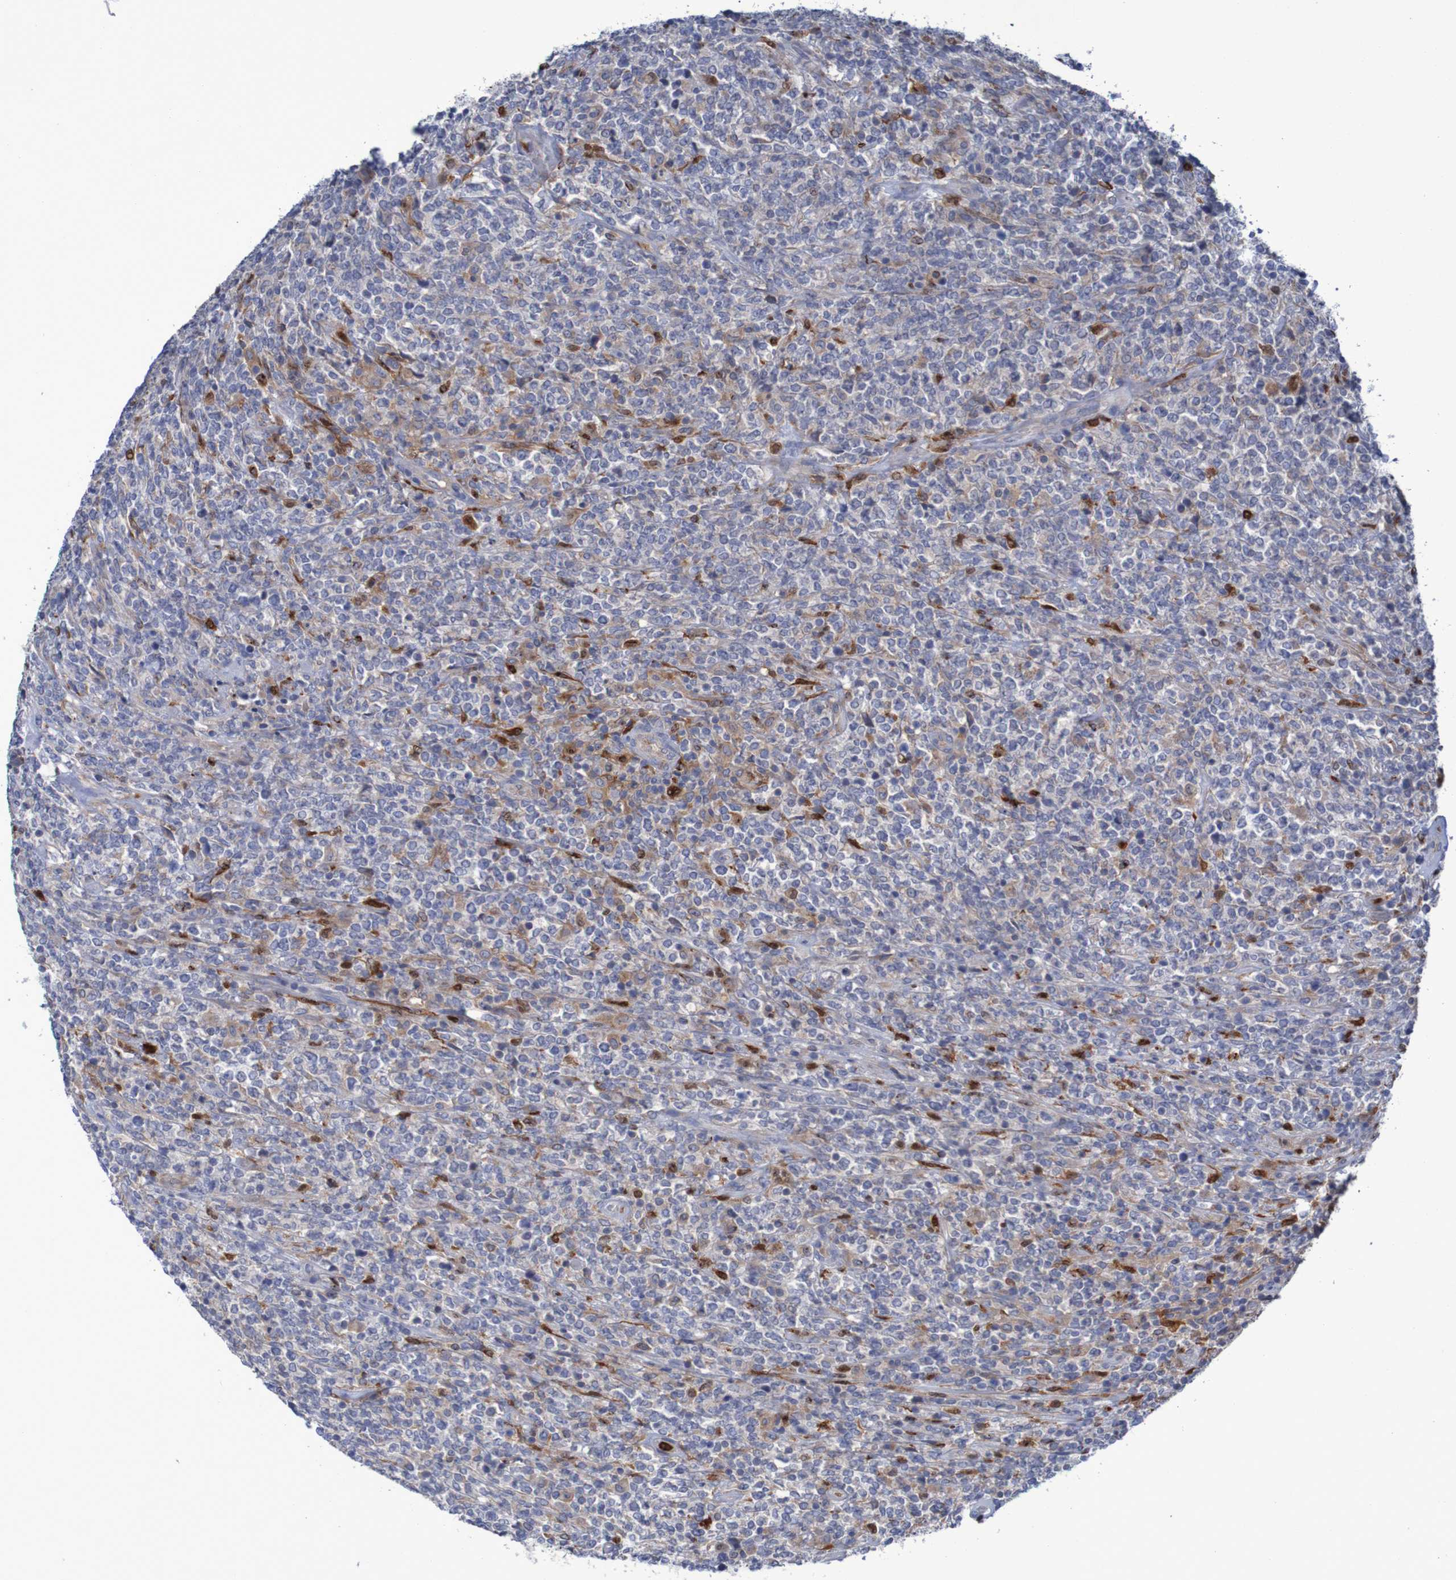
{"staining": {"intensity": "negative", "quantity": "none", "location": "none"}, "tissue": "lymphoma", "cell_type": "Tumor cells", "image_type": "cancer", "snomed": [{"axis": "morphology", "description": "Malignant lymphoma, non-Hodgkin's type, High grade"}, {"axis": "topography", "description": "Soft tissue"}], "caption": "Immunohistochemical staining of high-grade malignant lymphoma, non-Hodgkin's type reveals no significant expression in tumor cells.", "gene": "PARP4", "patient": {"sex": "male", "age": 18}}